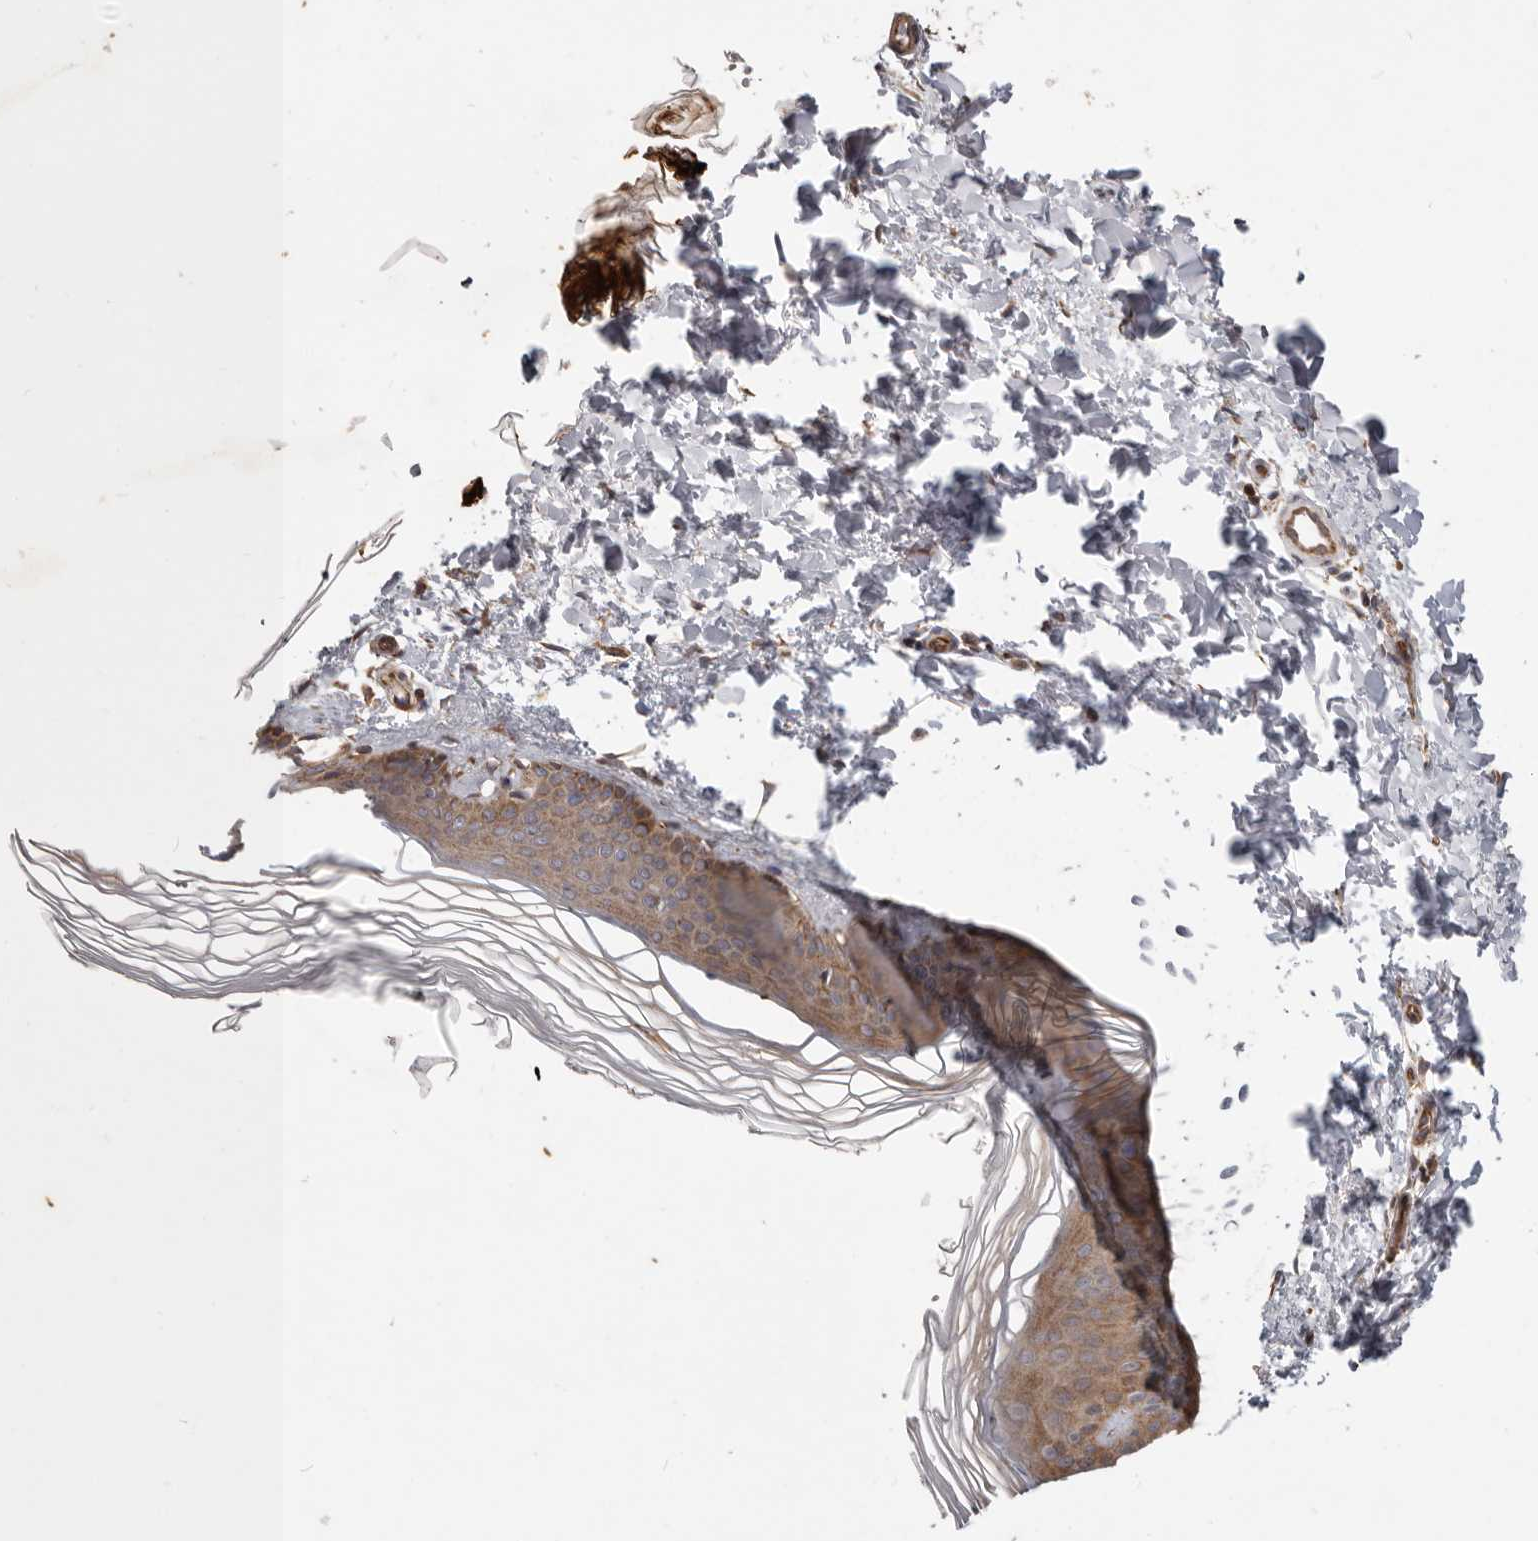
{"staining": {"intensity": "moderate", "quantity": ">75%", "location": "cytoplasmic/membranous"}, "tissue": "skin", "cell_type": "Fibroblasts", "image_type": "normal", "snomed": [{"axis": "morphology", "description": "Normal tissue, NOS"}, {"axis": "topography", "description": "Skin"}], "caption": "Immunohistochemistry micrograph of normal human skin stained for a protein (brown), which displays medium levels of moderate cytoplasmic/membranous staining in approximately >75% of fibroblasts.", "gene": "MRPS10", "patient": {"sex": "female", "age": 27}}